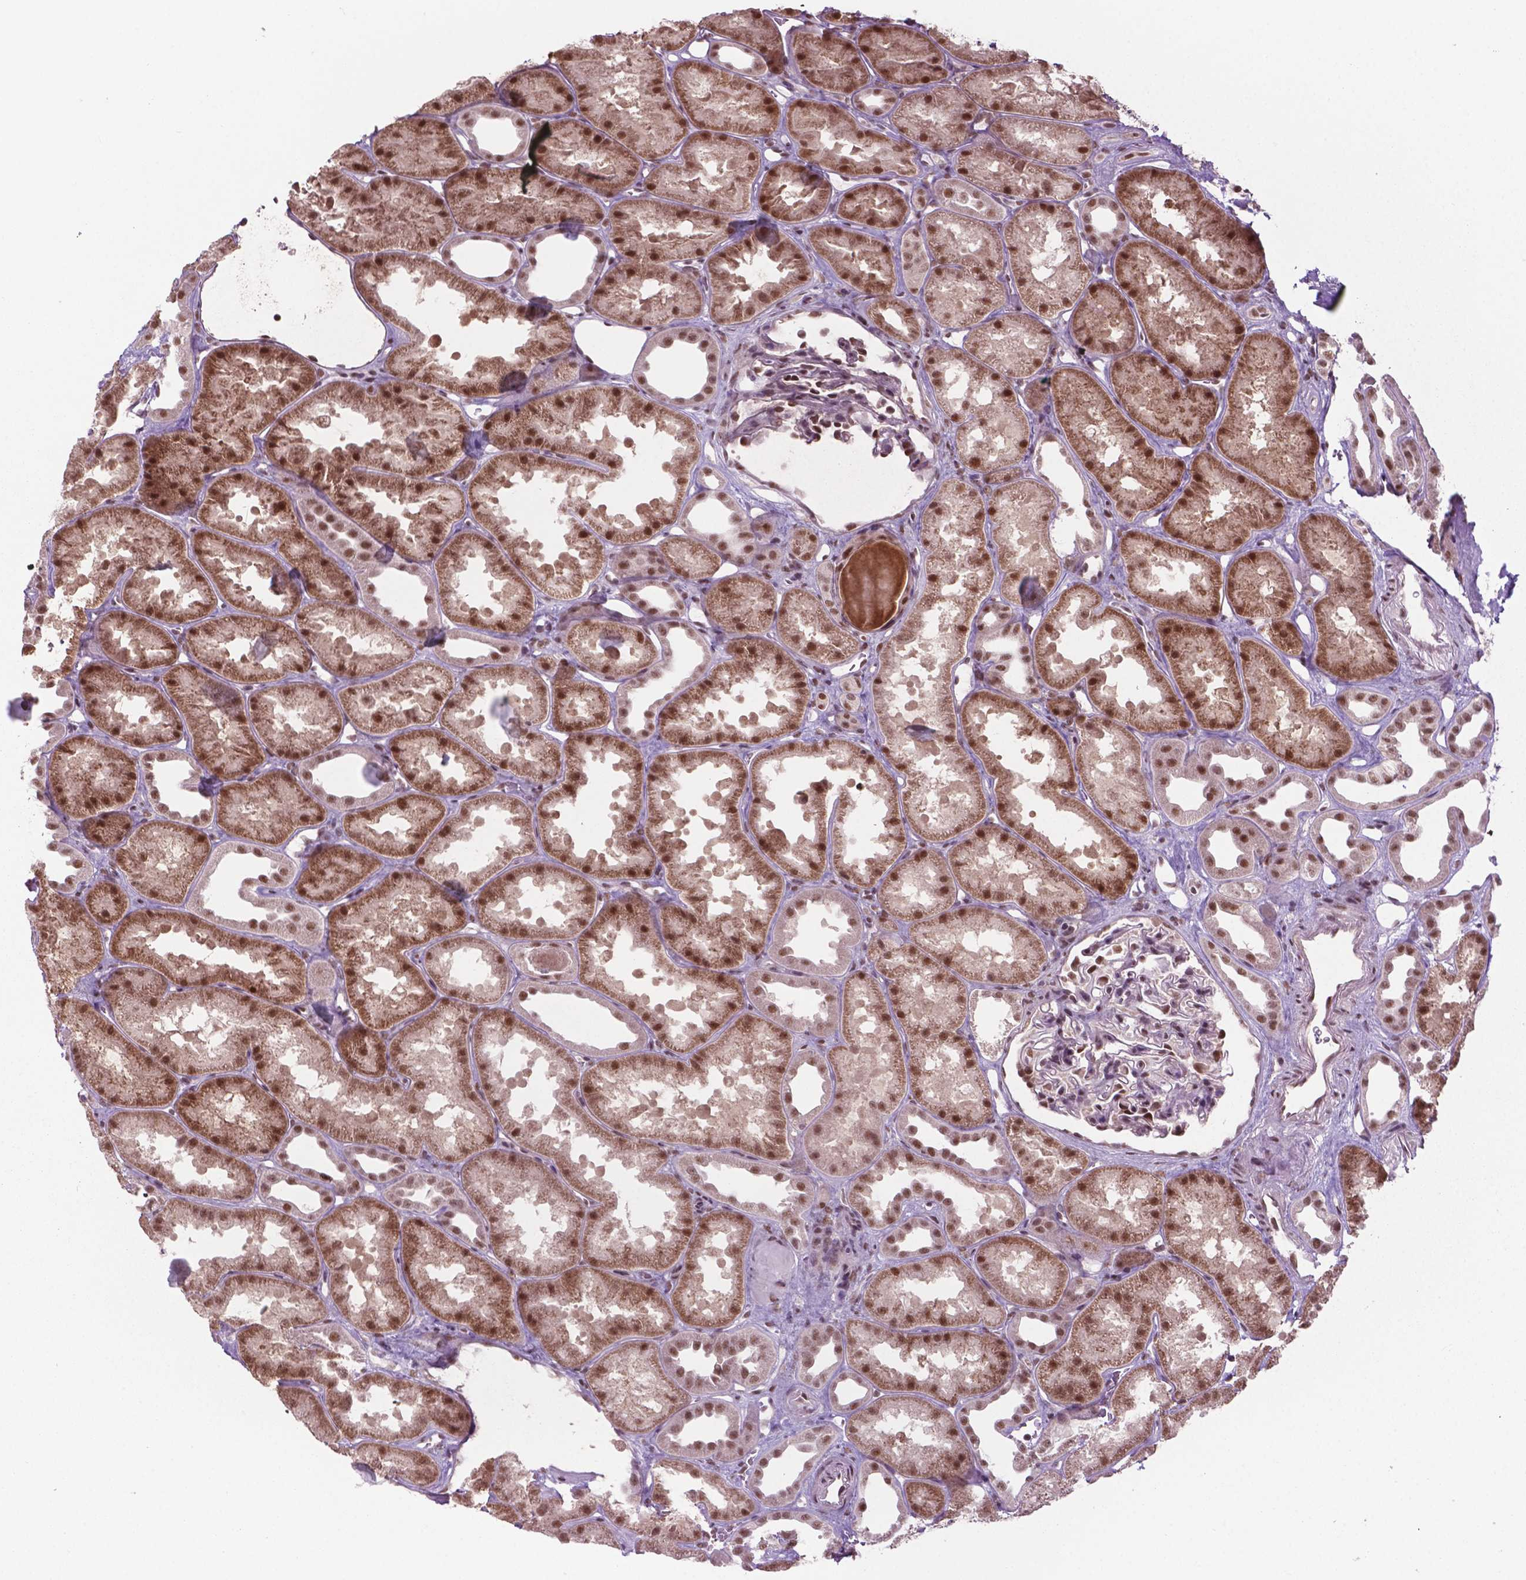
{"staining": {"intensity": "moderate", "quantity": "25%-75%", "location": "nuclear"}, "tissue": "kidney", "cell_type": "Cells in glomeruli", "image_type": "normal", "snomed": [{"axis": "morphology", "description": "Normal tissue, NOS"}, {"axis": "topography", "description": "Kidney"}], "caption": "An image of kidney stained for a protein shows moderate nuclear brown staining in cells in glomeruli.", "gene": "PHAX", "patient": {"sex": "male", "age": 61}}